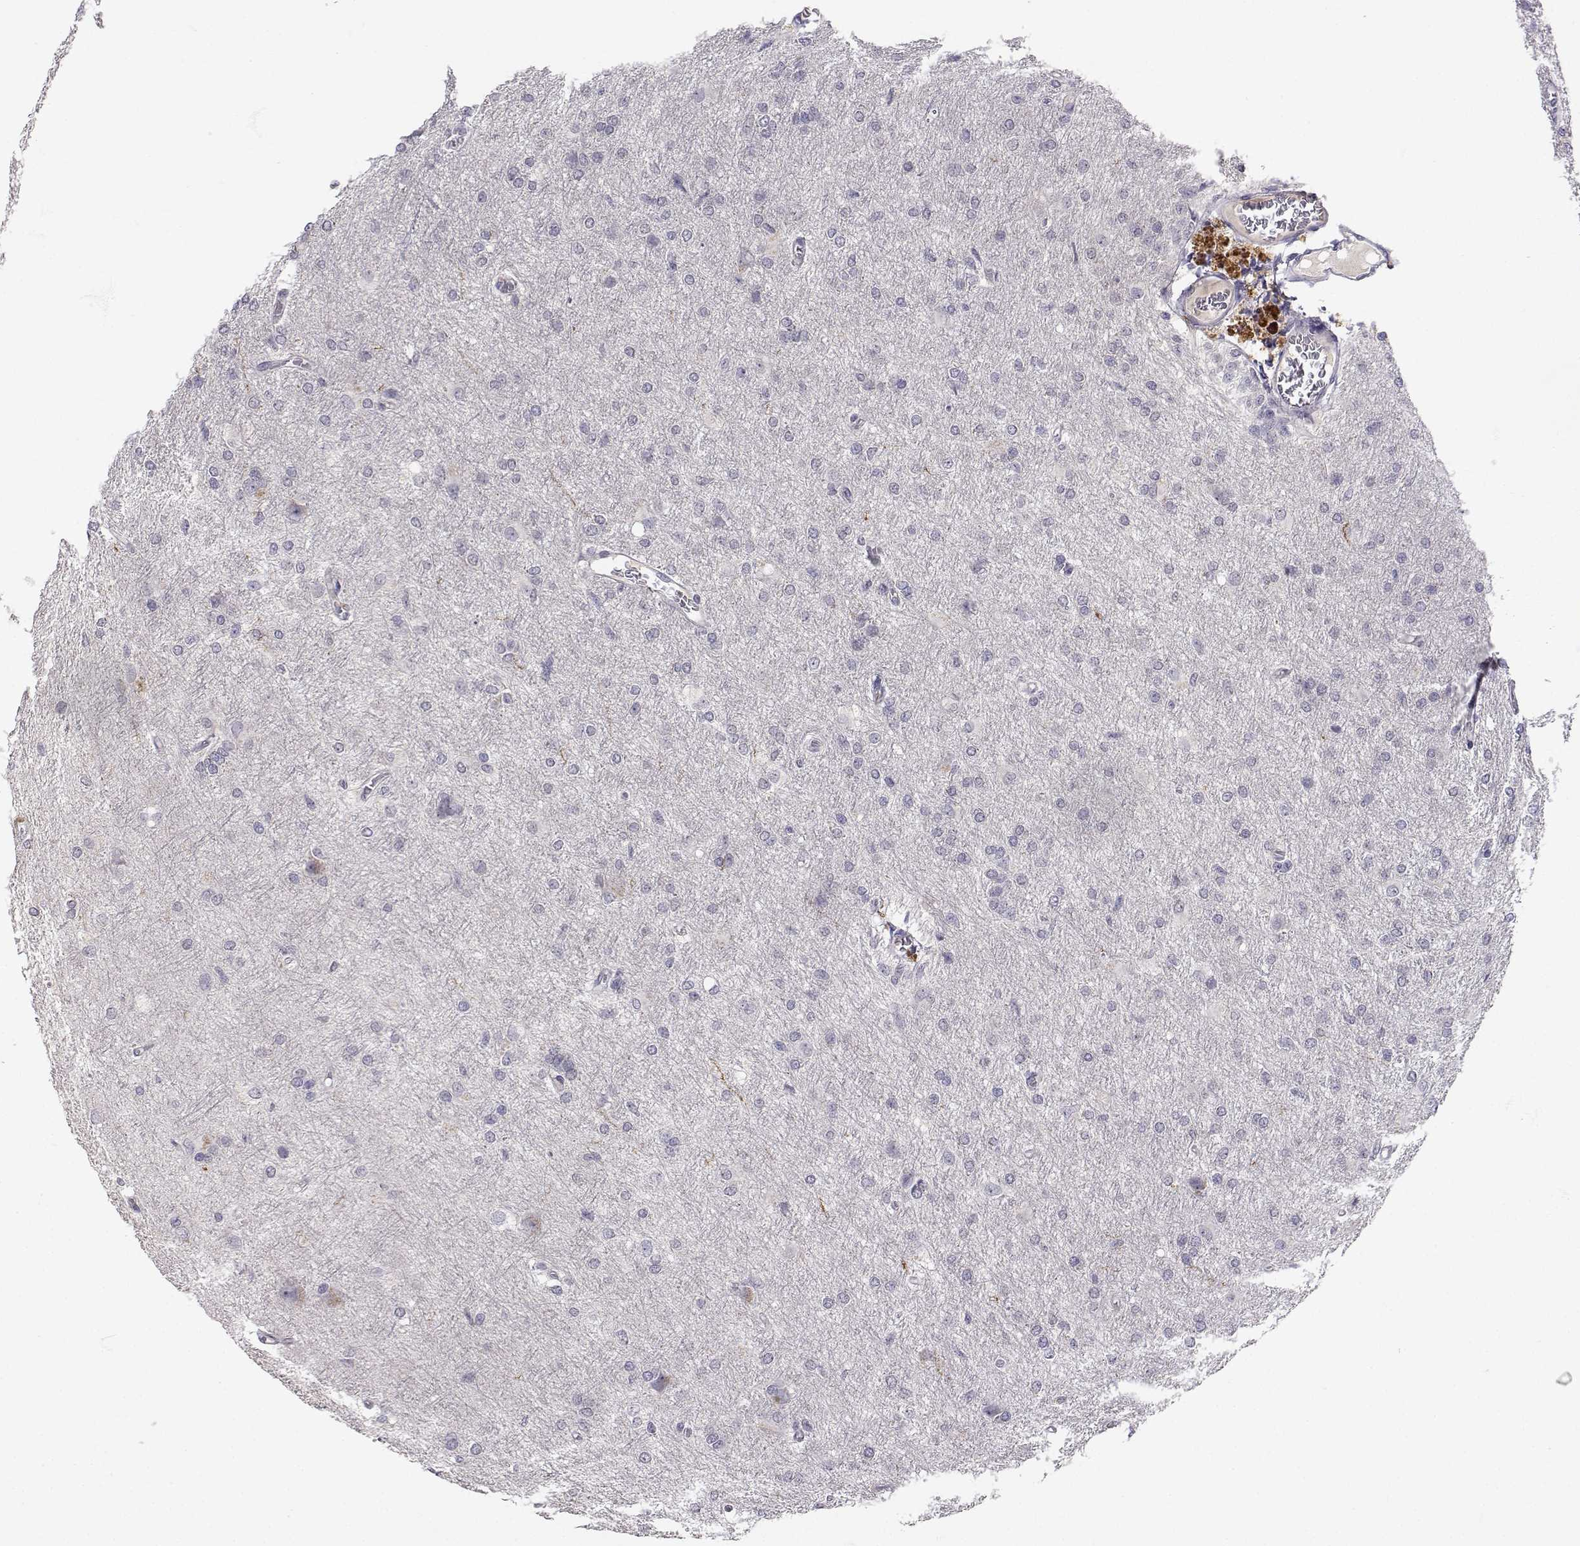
{"staining": {"intensity": "negative", "quantity": "none", "location": "none"}, "tissue": "glioma", "cell_type": "Tumor cells", "image_type": "cancer", "snomed": [{"axis": "morphology", "description": "Glioma, malignant, High grade"}, {"axis": "topography", "description": "Brain"}], "caption": "Histopathology image shows no protein positivity in tumor cells of malignant glioma (high-grade) tissue. (DAB (3,3'-diaminobenzidine) immunohistochemistry visualized using brightfield microscopy, high magnification).", "gene": "SLC6A3", "patient": {"sex": "male", "age": 68}}